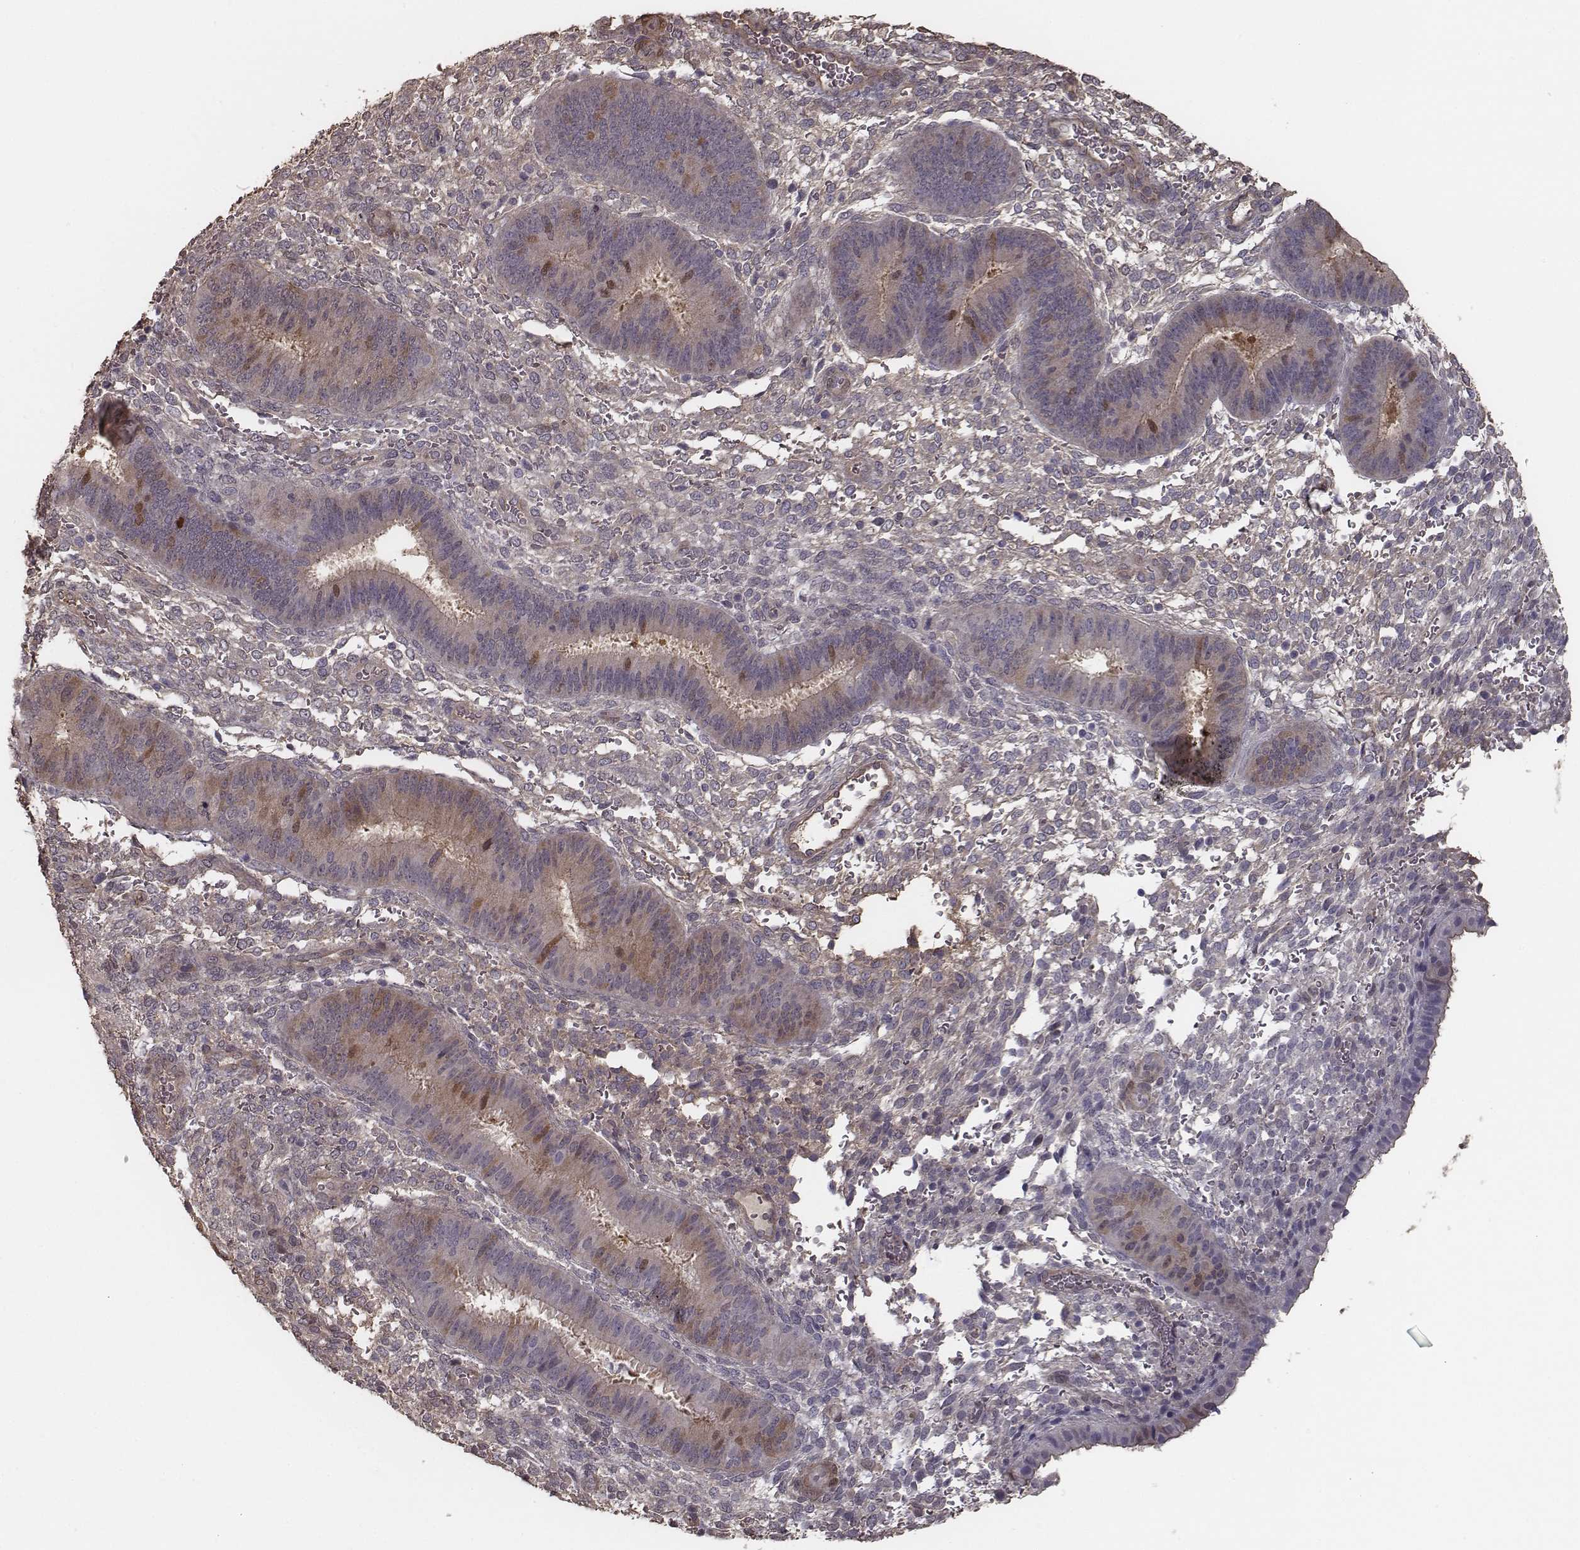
{"staining": {"intensity": "moderate", "quantity": ">75%", "location": "cytoplasmic/membranous"}, "tissue": "endometrium", "cell_type": "Cells in endometrial stroma", "image_type": "normal", "snomed": [{"axis": "morphology", "description": "Normal tissue, NOS"}, {"axis": "topography", "description": "Endometrium"}], "caption": "Endometrium stained with DAB (3,3'-diaminobenzidine) immunohistochemistry reveals medium levels of moderate cytoplasmic/membranous expression in approximately >75% of cells in endometrial stroma.", "gene": "ISYNA1", "patient": {"sex": "female", "age": 39}}